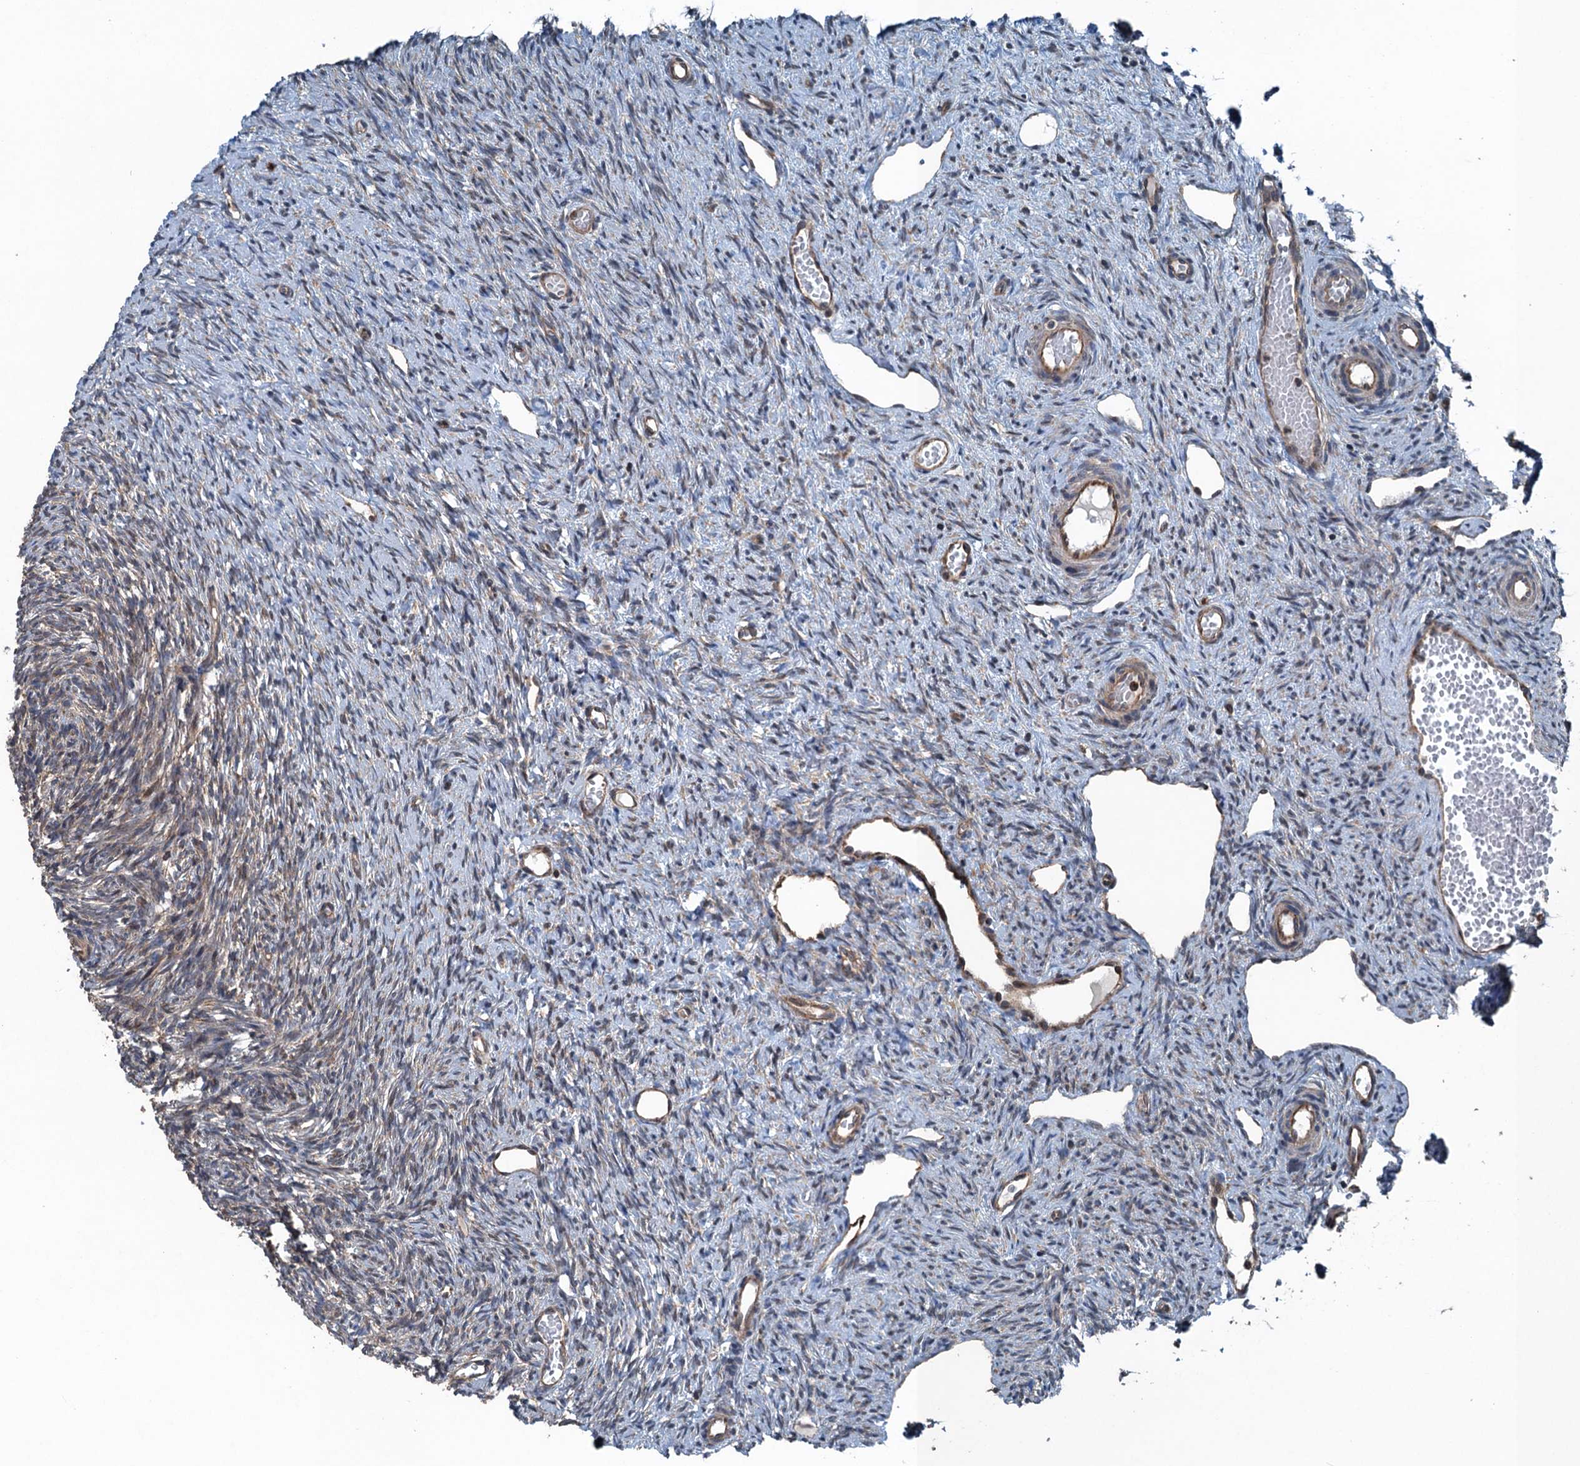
{"staining": {"intensity": "weak", "quantity": "25%-75%", "location": "cytoplasmic/membranous"}, "tissue": "ovary", "cell_type": "Ovarian stroma cells", "image_type": "normal", "snomed": [{"axis": "morphology", "description": "Normal tissue, NOS"}, {"axis": "topography", "description": "Ovary"}], "caption": "Ovary stained with a protein marker displays weak staining in ovarian stroma cells.", "gene": "TRAPPC8", "patient": {"sex": "female", "age": 51}}